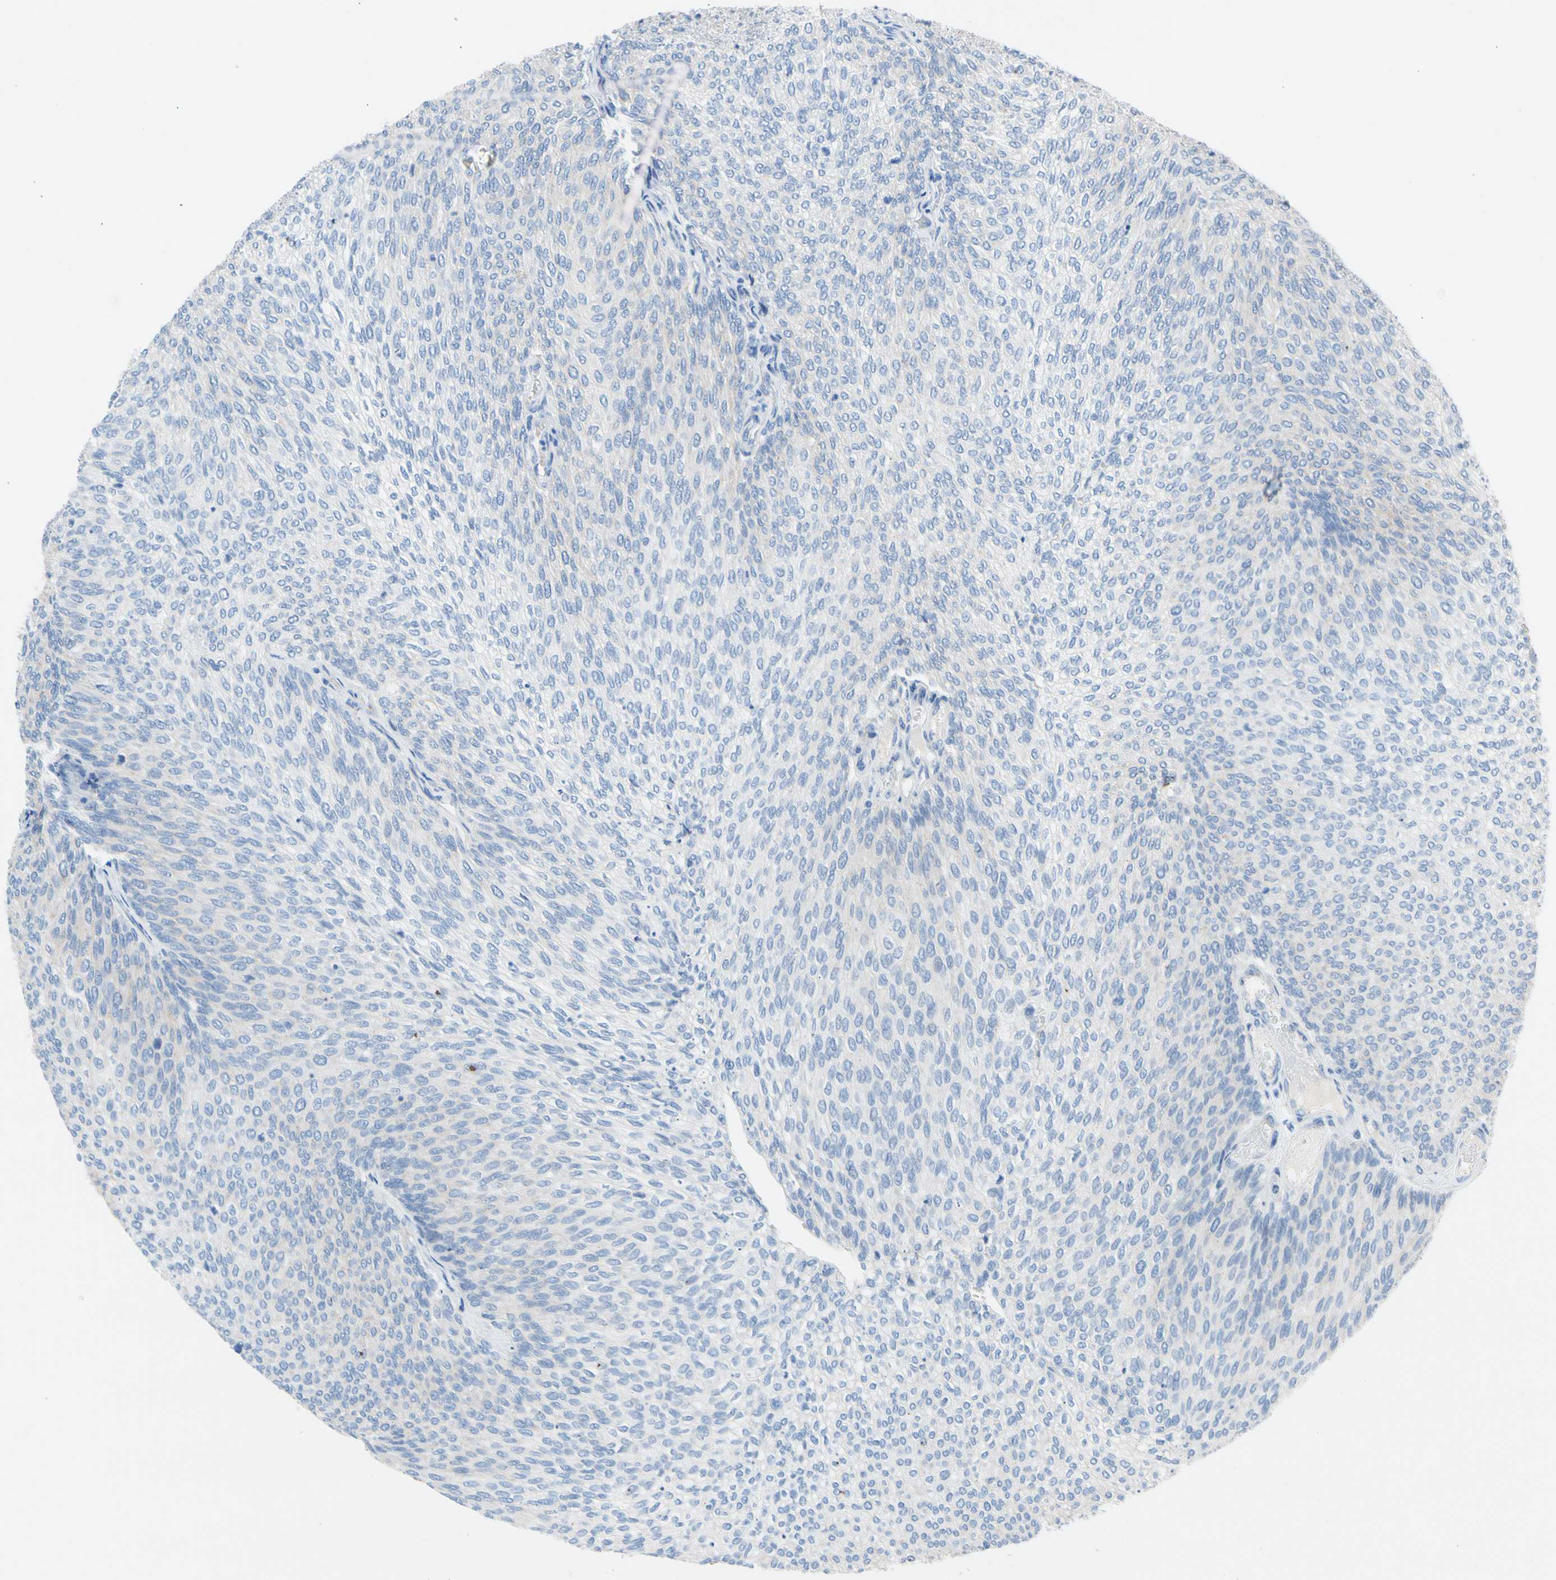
{"staining": {"intensity": "negative", "quantity": "none", "location": "none"}, "tissue": "urothelial cancer", "cell_type": "Tumor cells", "image_type": "cancer", "snomed": [{"axis": "morphology", "description": "Urothelial carcinoma, Low grade"}, {"axis": "topography", "description": "Urinary bladder"}], "caption": "Tumor cells are negative for brown protein staining in urothelial carcinoma (low-grade). (Brightfield microscopy of DAB immunohistochemistry (IHC) at high magnification).", "gene": "GASK1B", "patient": {"sex": "female", "age": 79}}